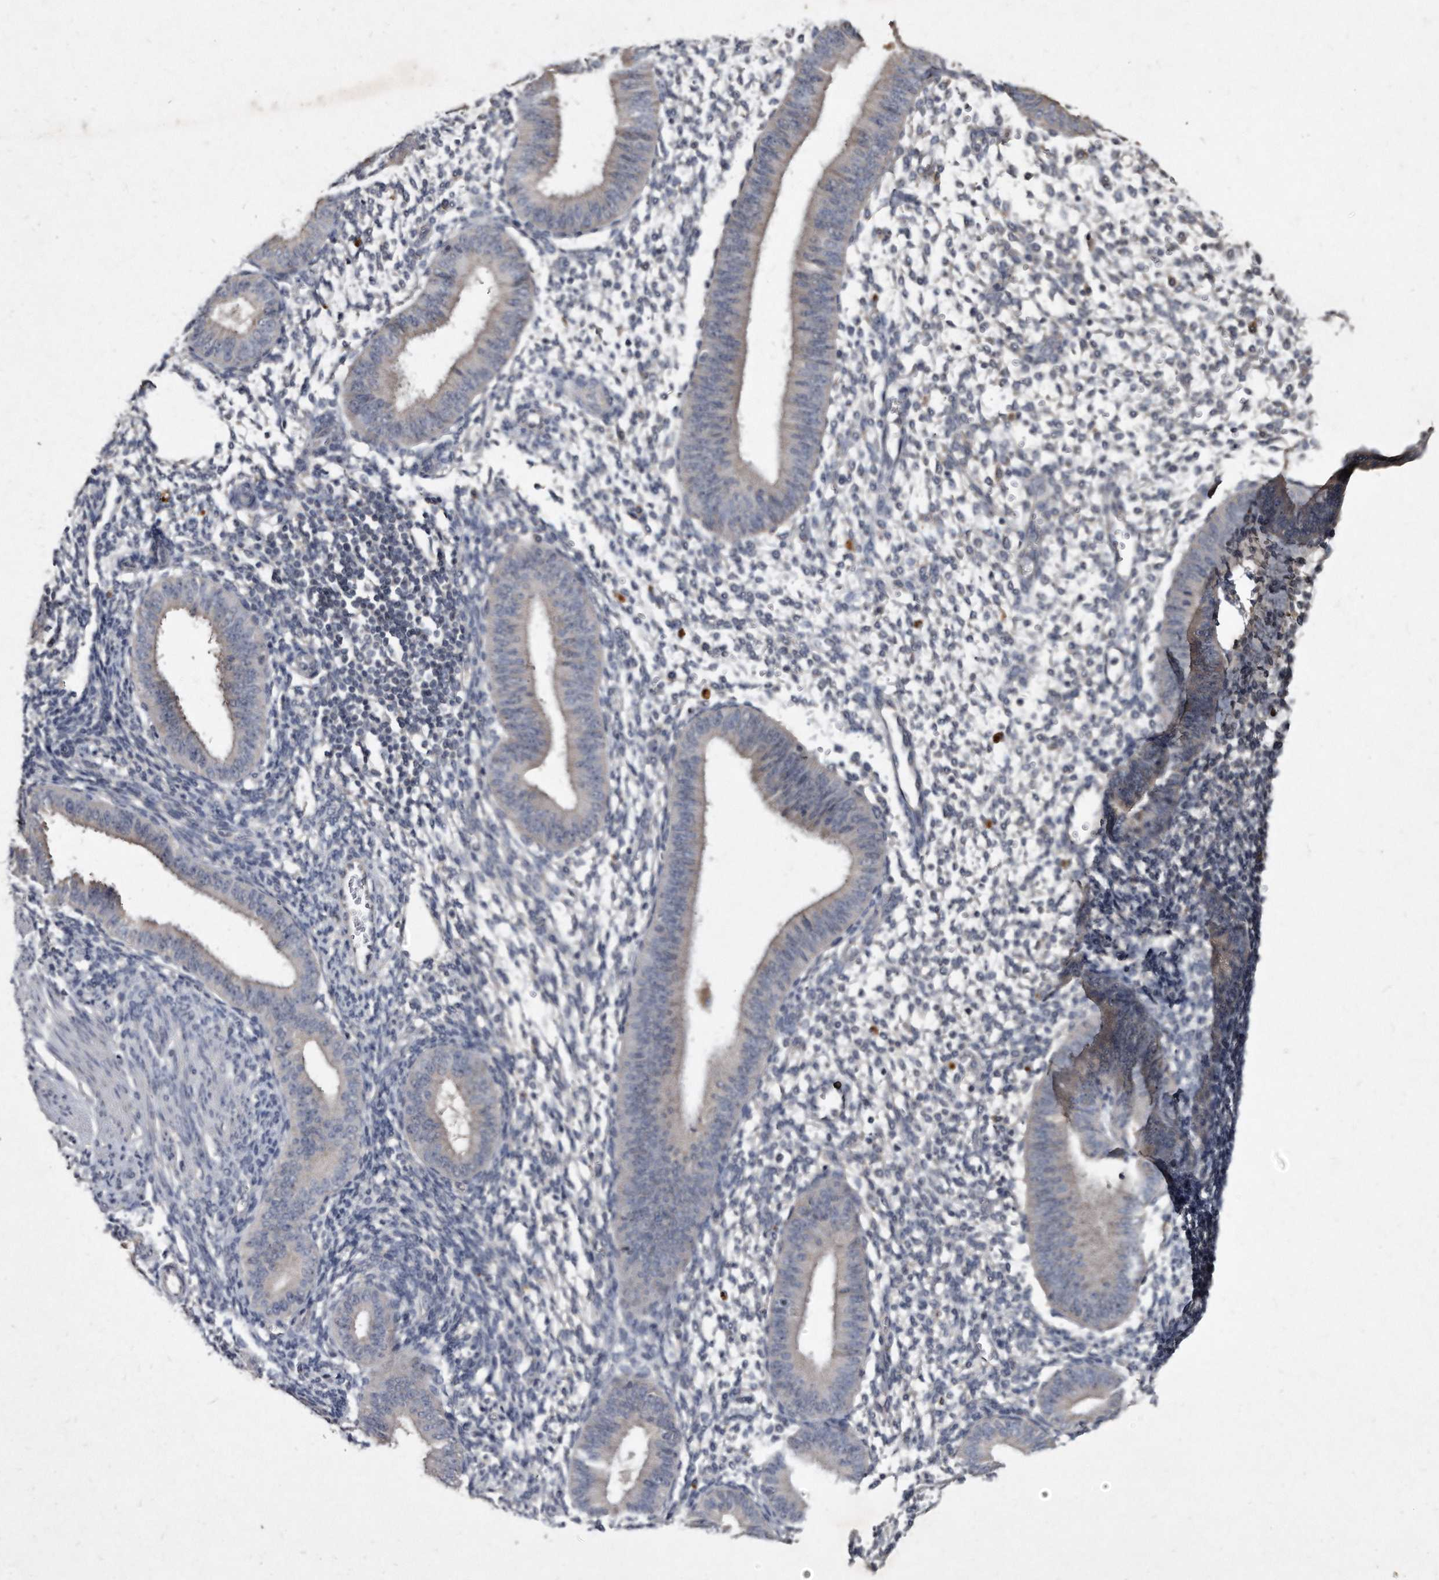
{"staining": {"intensity": "negative", "quantity": "none", "location": "none"}, "tissue": "endometrium", "cell_type": "Cells in endometrial stroma", "image_type": "normal", "snomed": [{"axis": "morphology", "description": "Normal tissue, NOS"}, {"axis": "topography", "description": "Uterus"}, {"axis": "topography", "description": "Endometrium"}], "caption": "Immunohistochemistry (IHC) of unremarkable human endometrium reveals no positivity in cells in endometrial stroma.", "gene": "KLHDC3", "patient": {"sex": "female", "age": 48}}